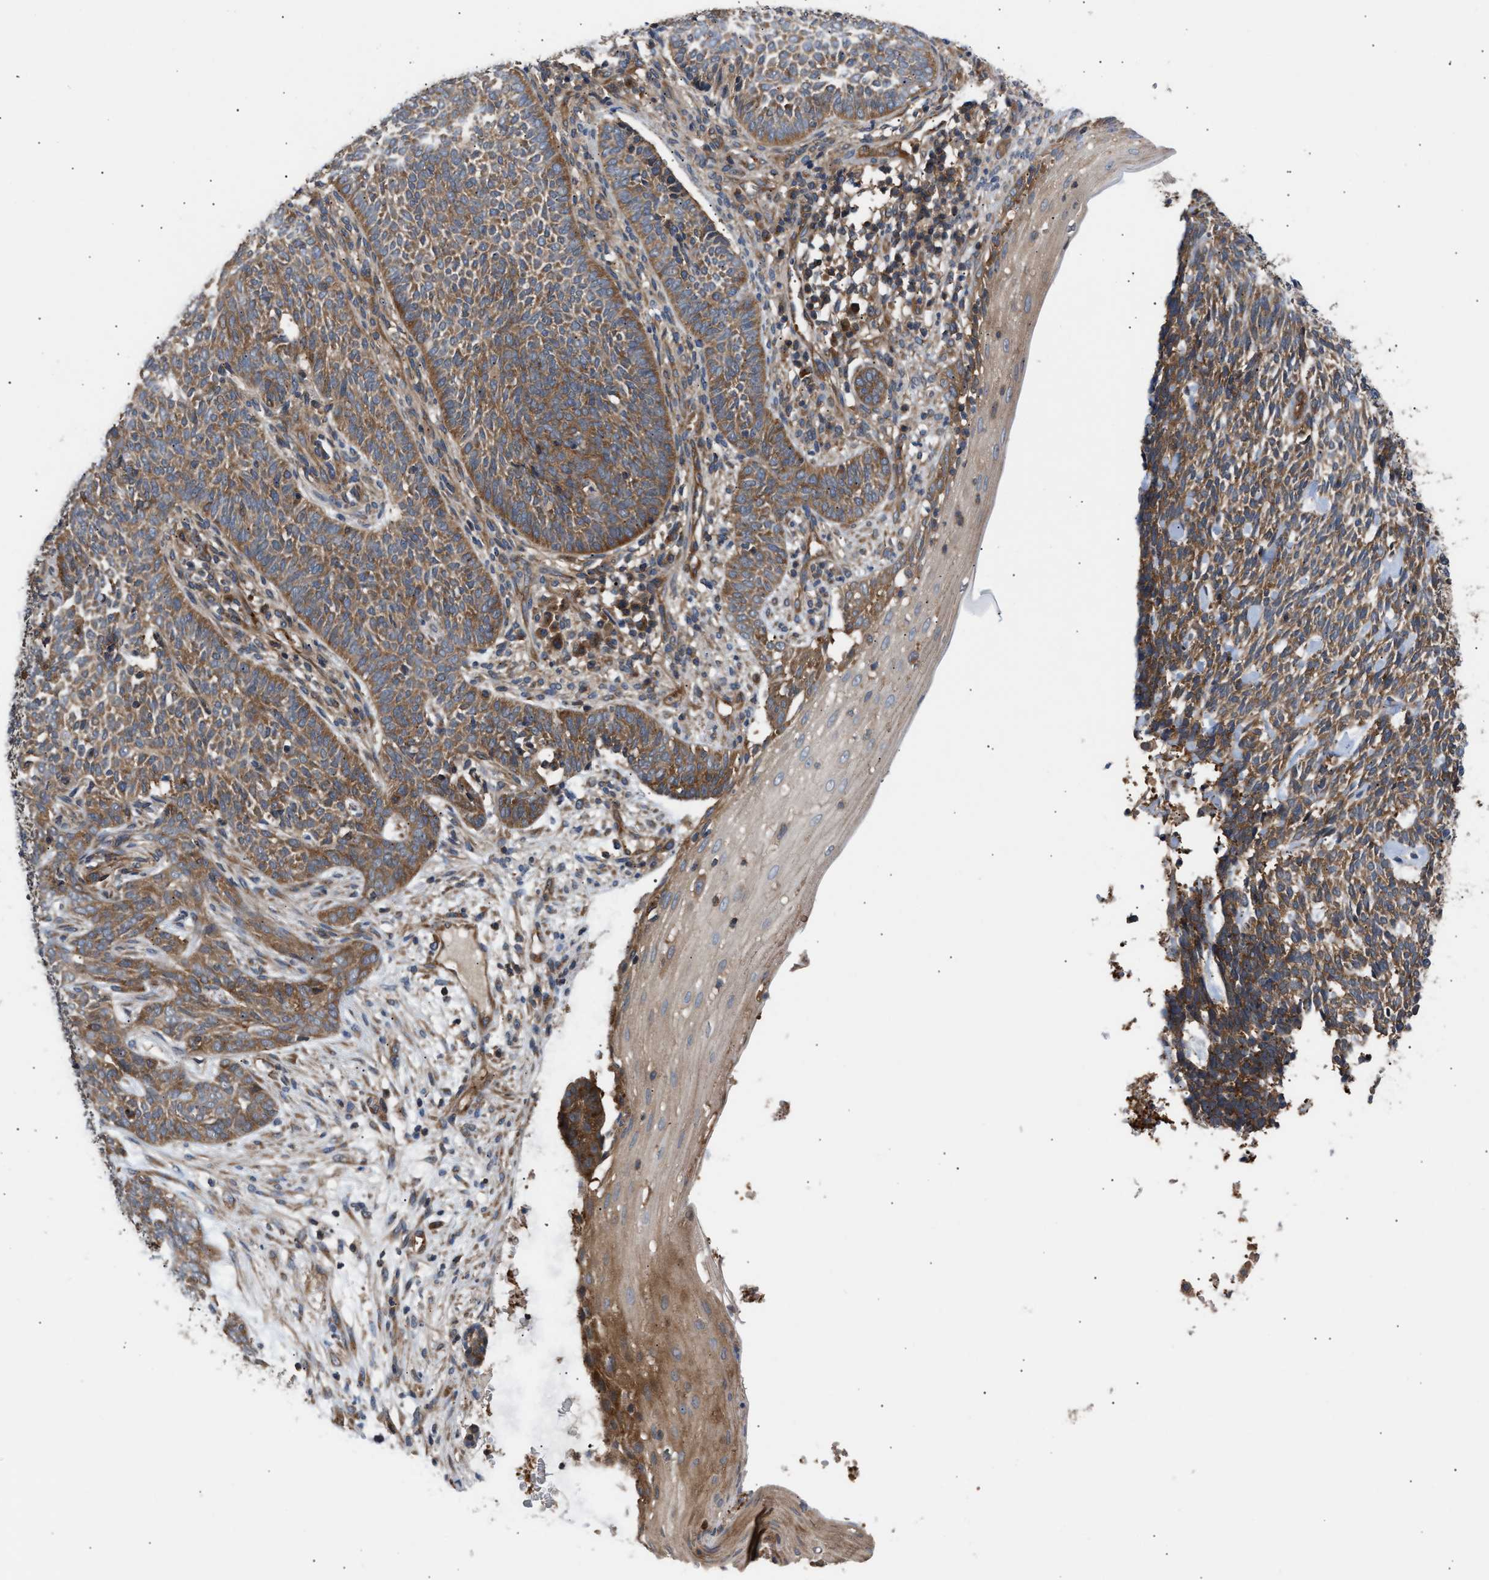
{"staining": {"intensity": "moderate", "quantity": ">75%", "location": "cytoplasmic/membranous"}, "tissue": "skin cancer", "cell_type": "Tumor cells", "image_type": "cancer", "snomed": [{"axis": "morphology", "description": "Basal cell carcinoma"}, {"axis": "topography", "description": "Skin"}], "caption": "An image of human skin basal cell carcinoma stained for a protein exhibits moderate cytoplasmic/membranous brown staining in tumor cells.", "gene": "LAPTM4B", "patient": {"sex": "male", "age": 87}}